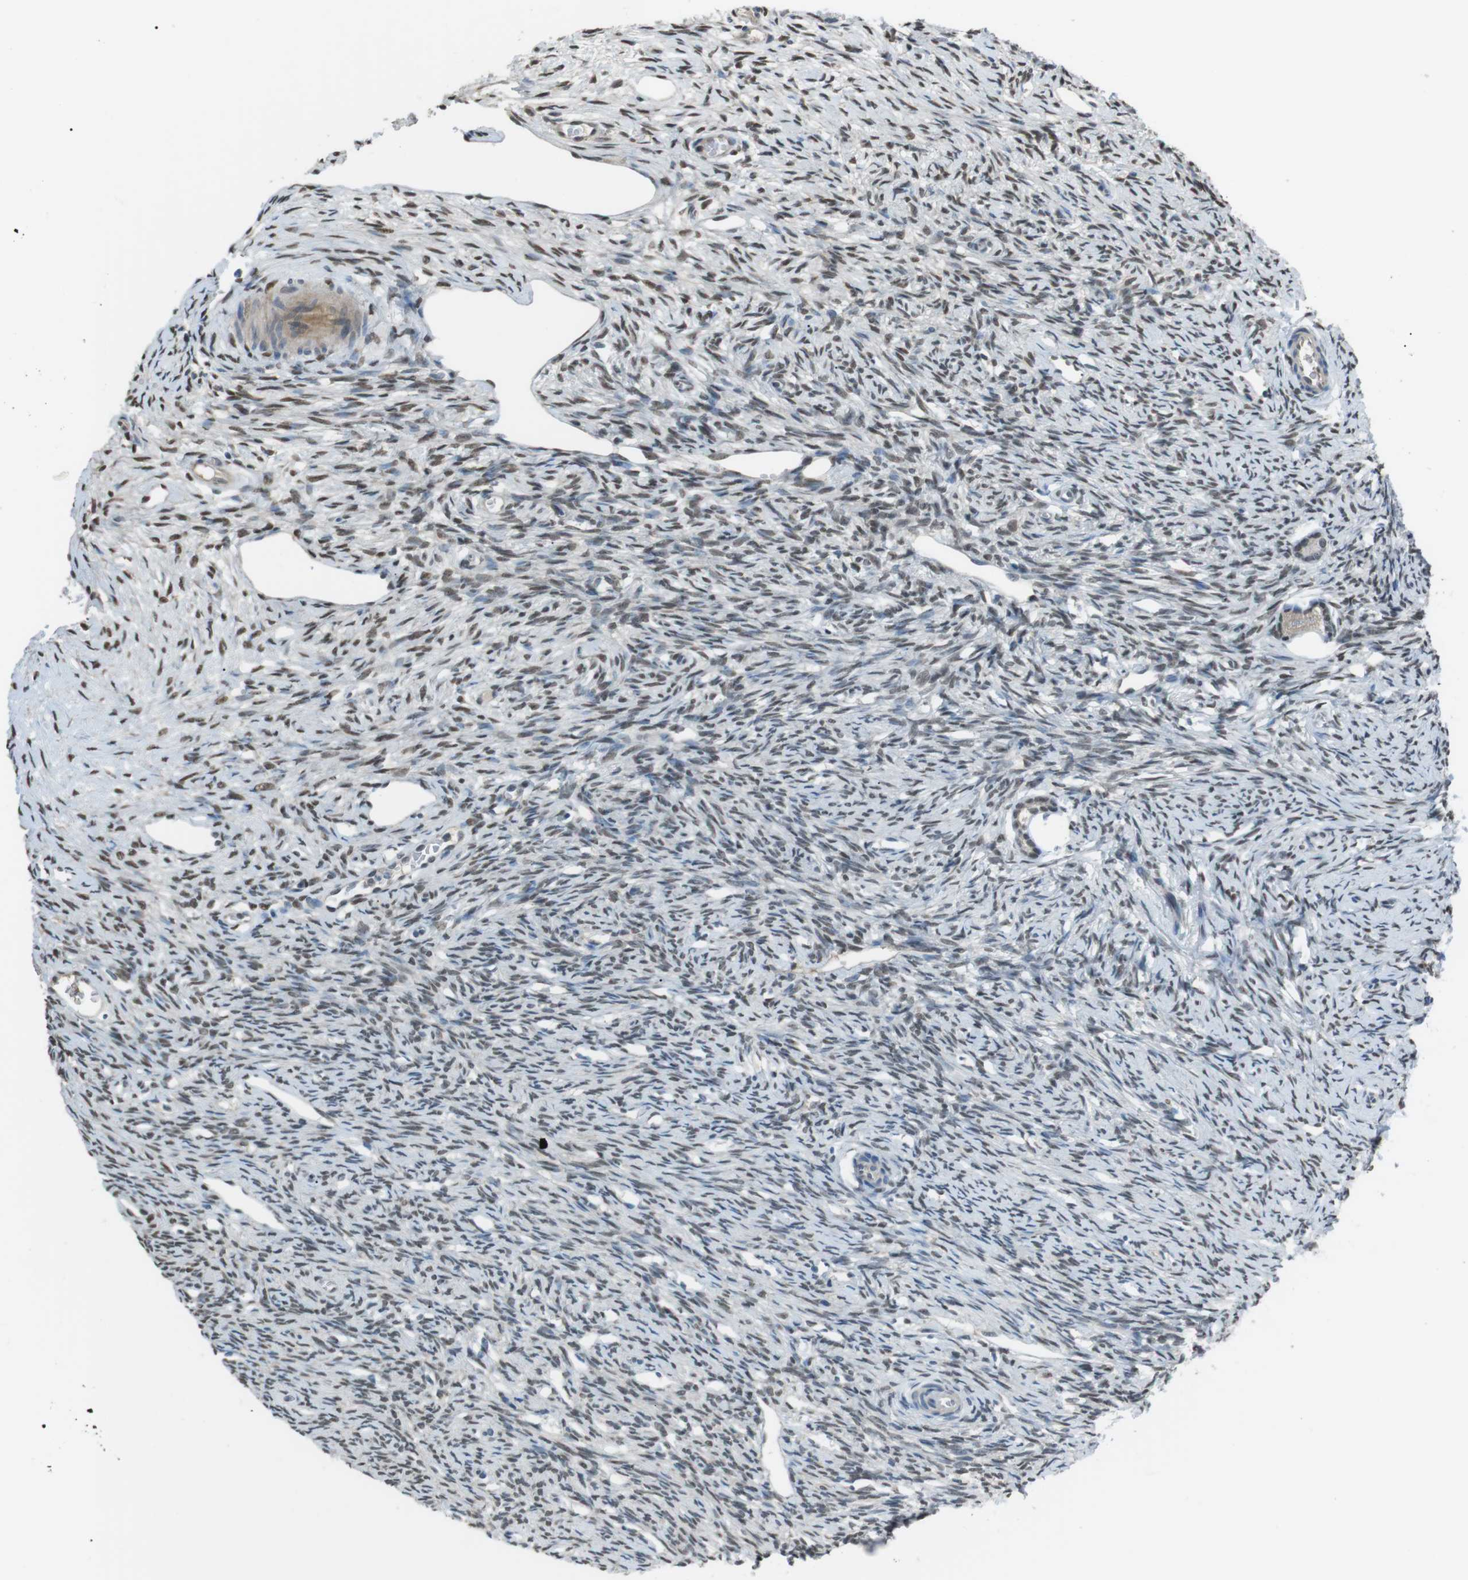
{"staining": {"intensity": "weak", "quantity": "25%-75%", "location": "nuclear"}, "tissue": "ovary", "cell_type": "Ovarian stroma cells", "image_type": "normal", "snomed": [{"axis": "morphology", "description": "Normal tissue, NOS"}, {"axis": "topography", "description": "Ovary"}], "caption": "Weak nuclear protein expression is seen in approximately 25%-75% of ovarian stroma cells in ovary.", "gene": "SRPK2", "patient": {"sex": "female", "age": 33}}